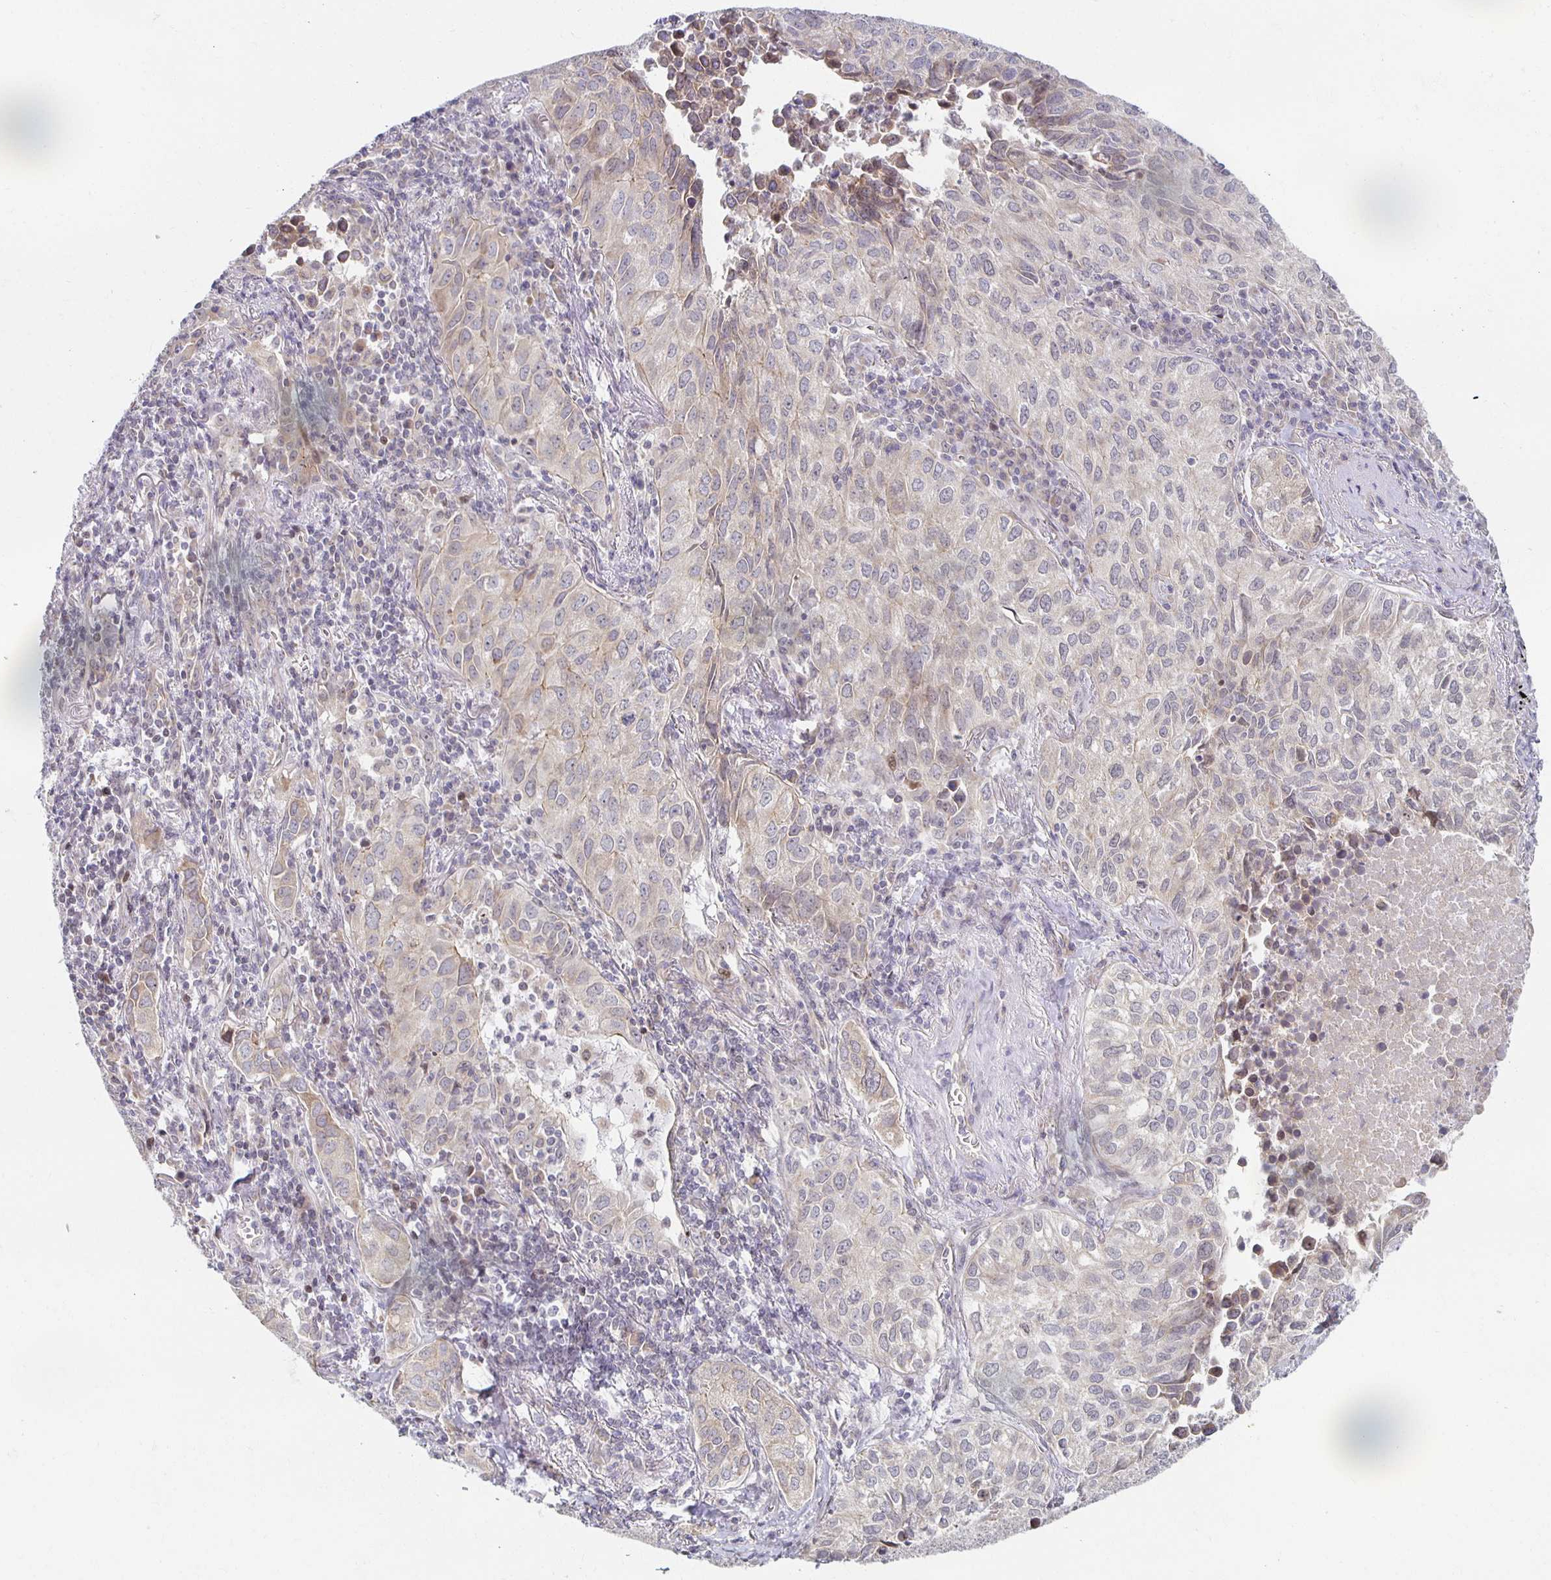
{"staining": {"intensity": "weak", "quantity": "25%-75%", "location": "cytoplasmic/membranous,nuclear"}, "tissue": "lung cancer", "cell_type": "Tumor cells", "image_type": "cancer", "snomed": [{"axis": "morphology", "description": "Adenocarcinoma, NOS"}, {"axis": "topography", "description": "Lung"}], "caption": "Brown immunohistochemical staining in human lung cancer shows weak cytoplasmic/membranous and nuclear expression in approximately 25%-75% of tumor cells.", "gene": "HCFC1R1", "patient": {"sex": "female", "age": 50}}